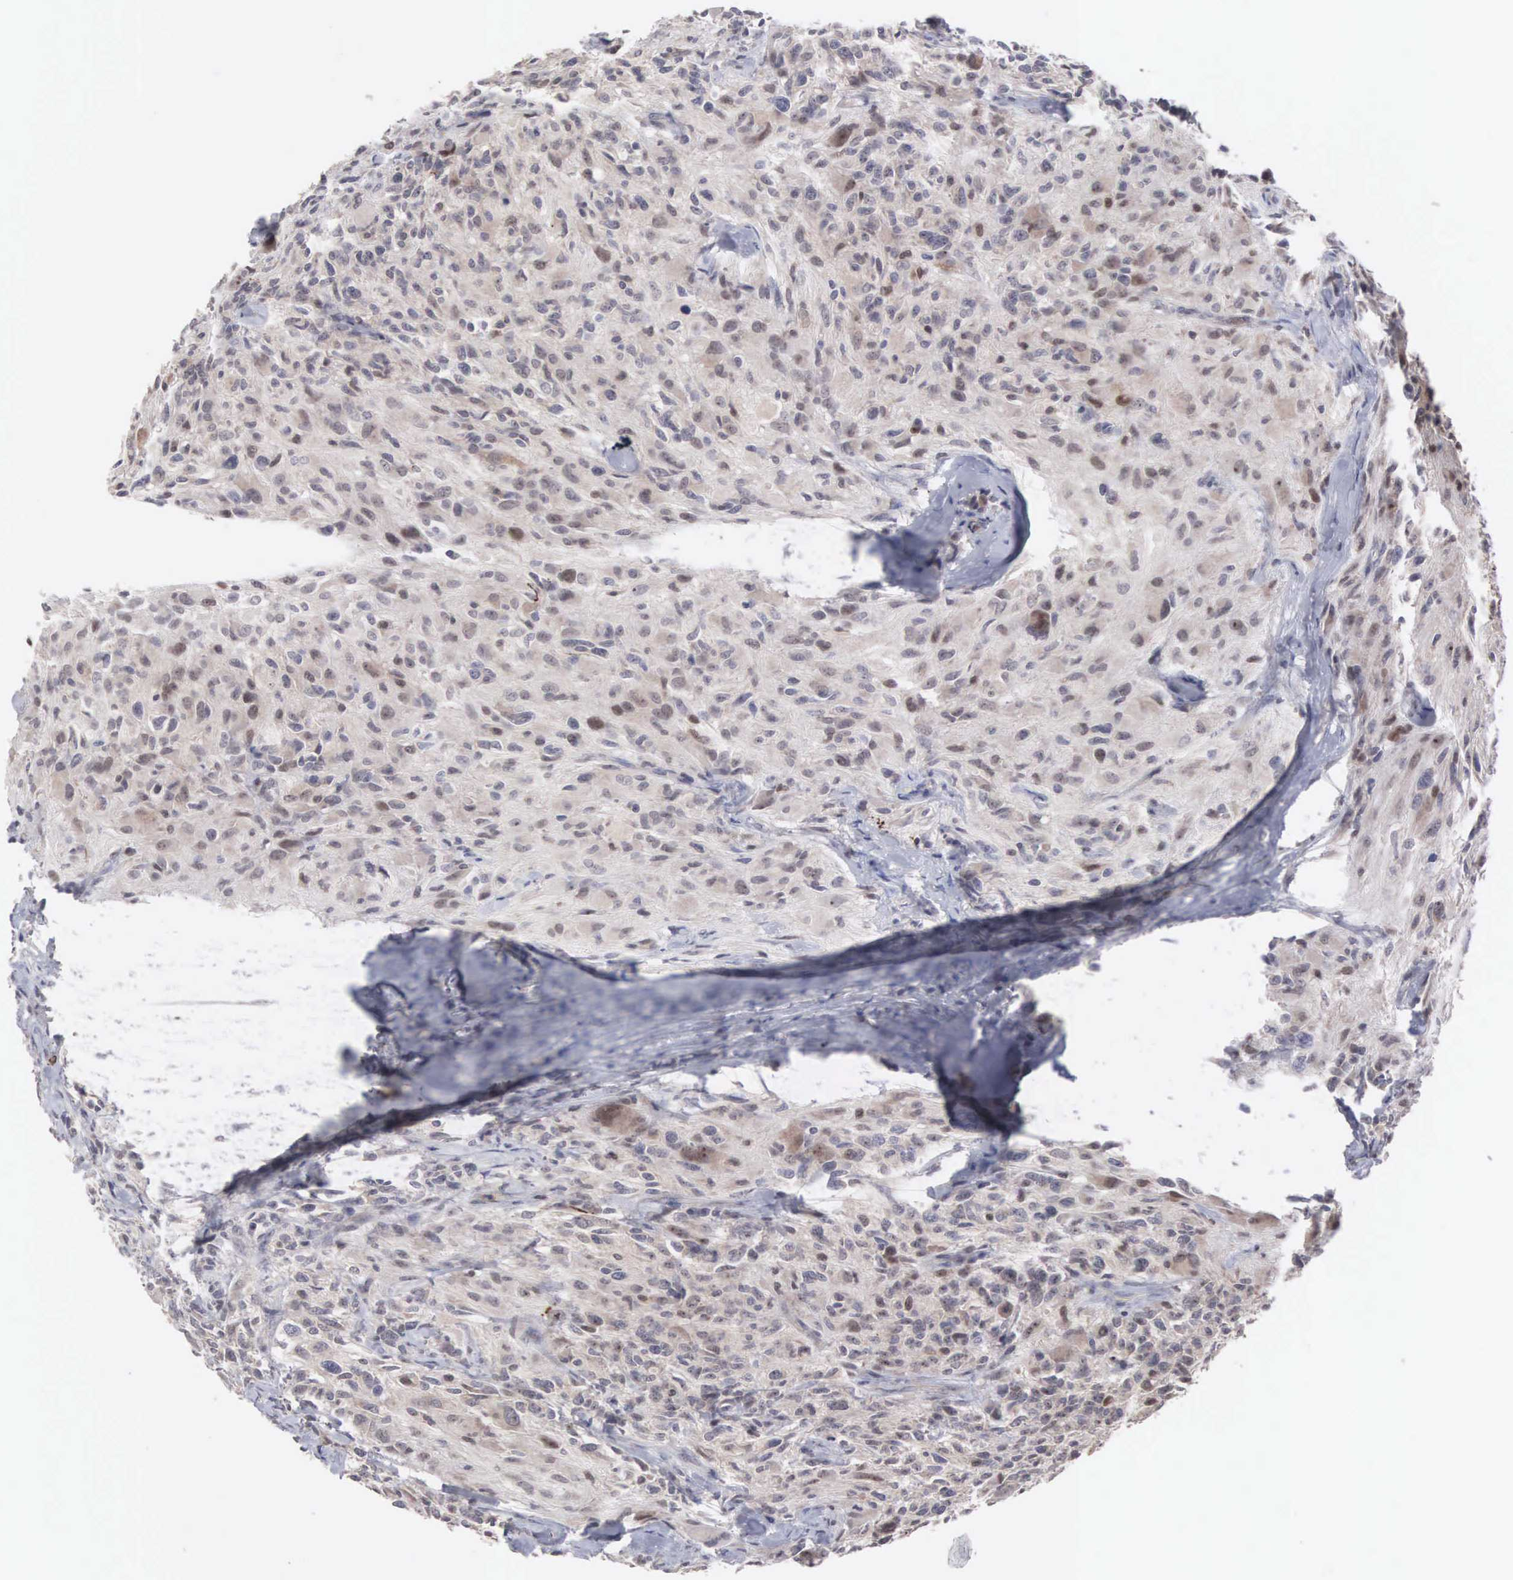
{"staining": {"intensity": "negative", "quantity": "none", "location": "none"}, "tissue": "glioma", "cell_type": "Tumor cells", "image_type": "cancer", "snomed": [{"axis": "morphology", "description": "Glioma, malignant, High grade"}, {"axis": "topography", "description": "Brain"}], "caption": "This is an immunohistochemistry image of high-grade glioma (malignant). There is no staining in tumor cells.", "gene": "ACOT4", "patient": {"sex": "male", "age": 69}}